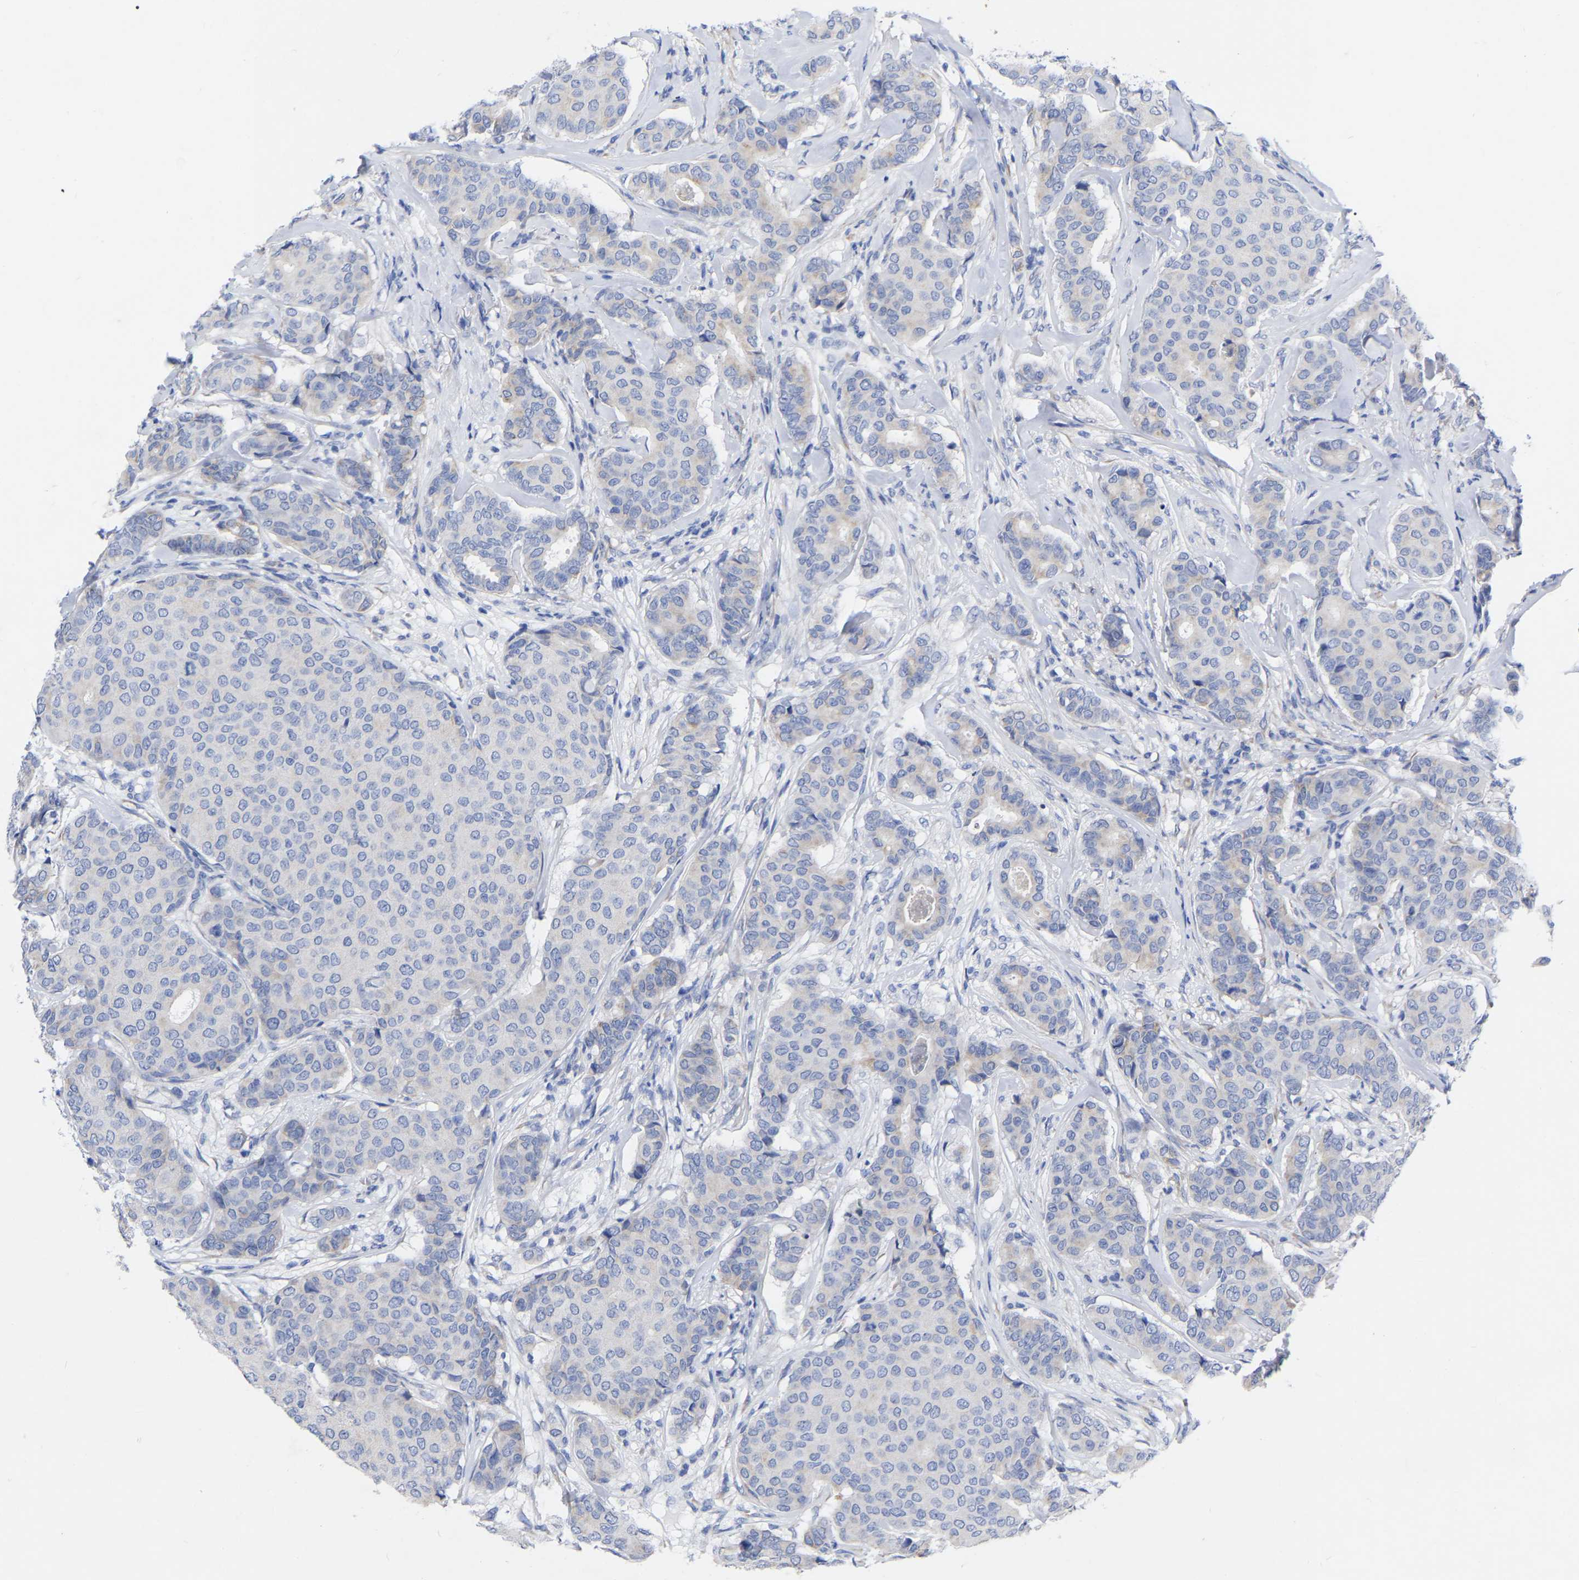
{"staining": {"intensity": "negative", "quantity": "none", "location": "none"}, "tissue": "breast cancer", "cell_type": "Tumor cells", "image_type": "cancer", "snomed": [{"axis": "morphology", "description": "Duct carcinoma"}, {"axis": "topography", "description": "Breast"}], "caption": "Breast cancer was stained to show a protein in brown. There is no significant positivity in tumor cells.", "gene": "GDF3", "patient": {"sex": "female", "age": 75}}